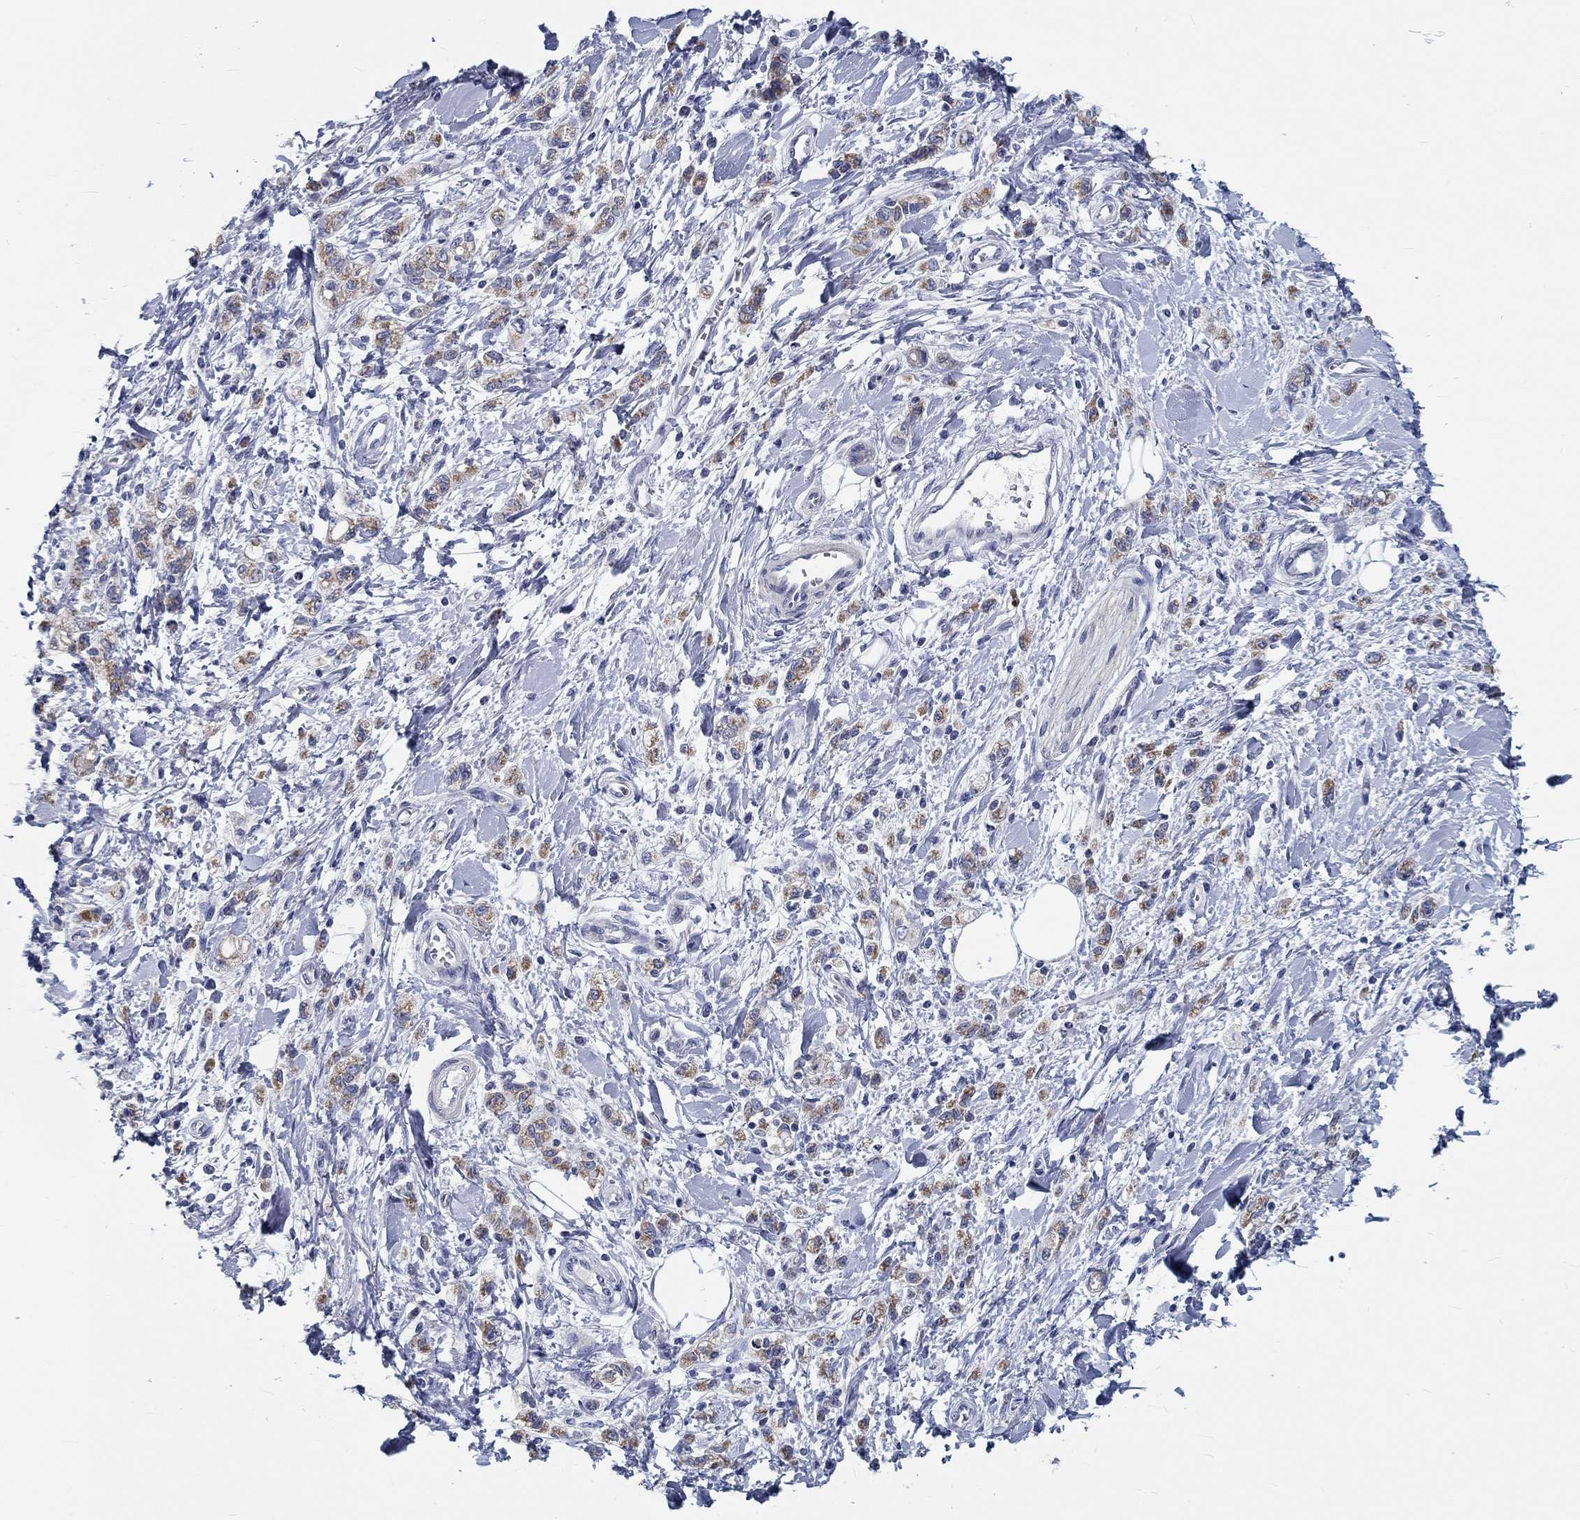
{"staining": {"intensity": "moderate", "quantity": "25%-75%", "location": "cytoplasmic/membranous"}, "tissue": "stomach cancer", "cell_type": "Tumor cells", "image_type": "cancer", "snomed": [{"axis": "morphology", "description": "Adenocarcinoma, NOS"}, {"axis": "topography", "description": "Stomach"}], "caption": "A photomicrograph showing moderate cytoplasmic/membranous expression in about 25%-75% of tumor cells in stomach cancer (adenocarcinoma), as visualized by brown immunohistochemical staining.", "gene": "MYBPC1", "patient": {"sex": "male", "age": 77}}